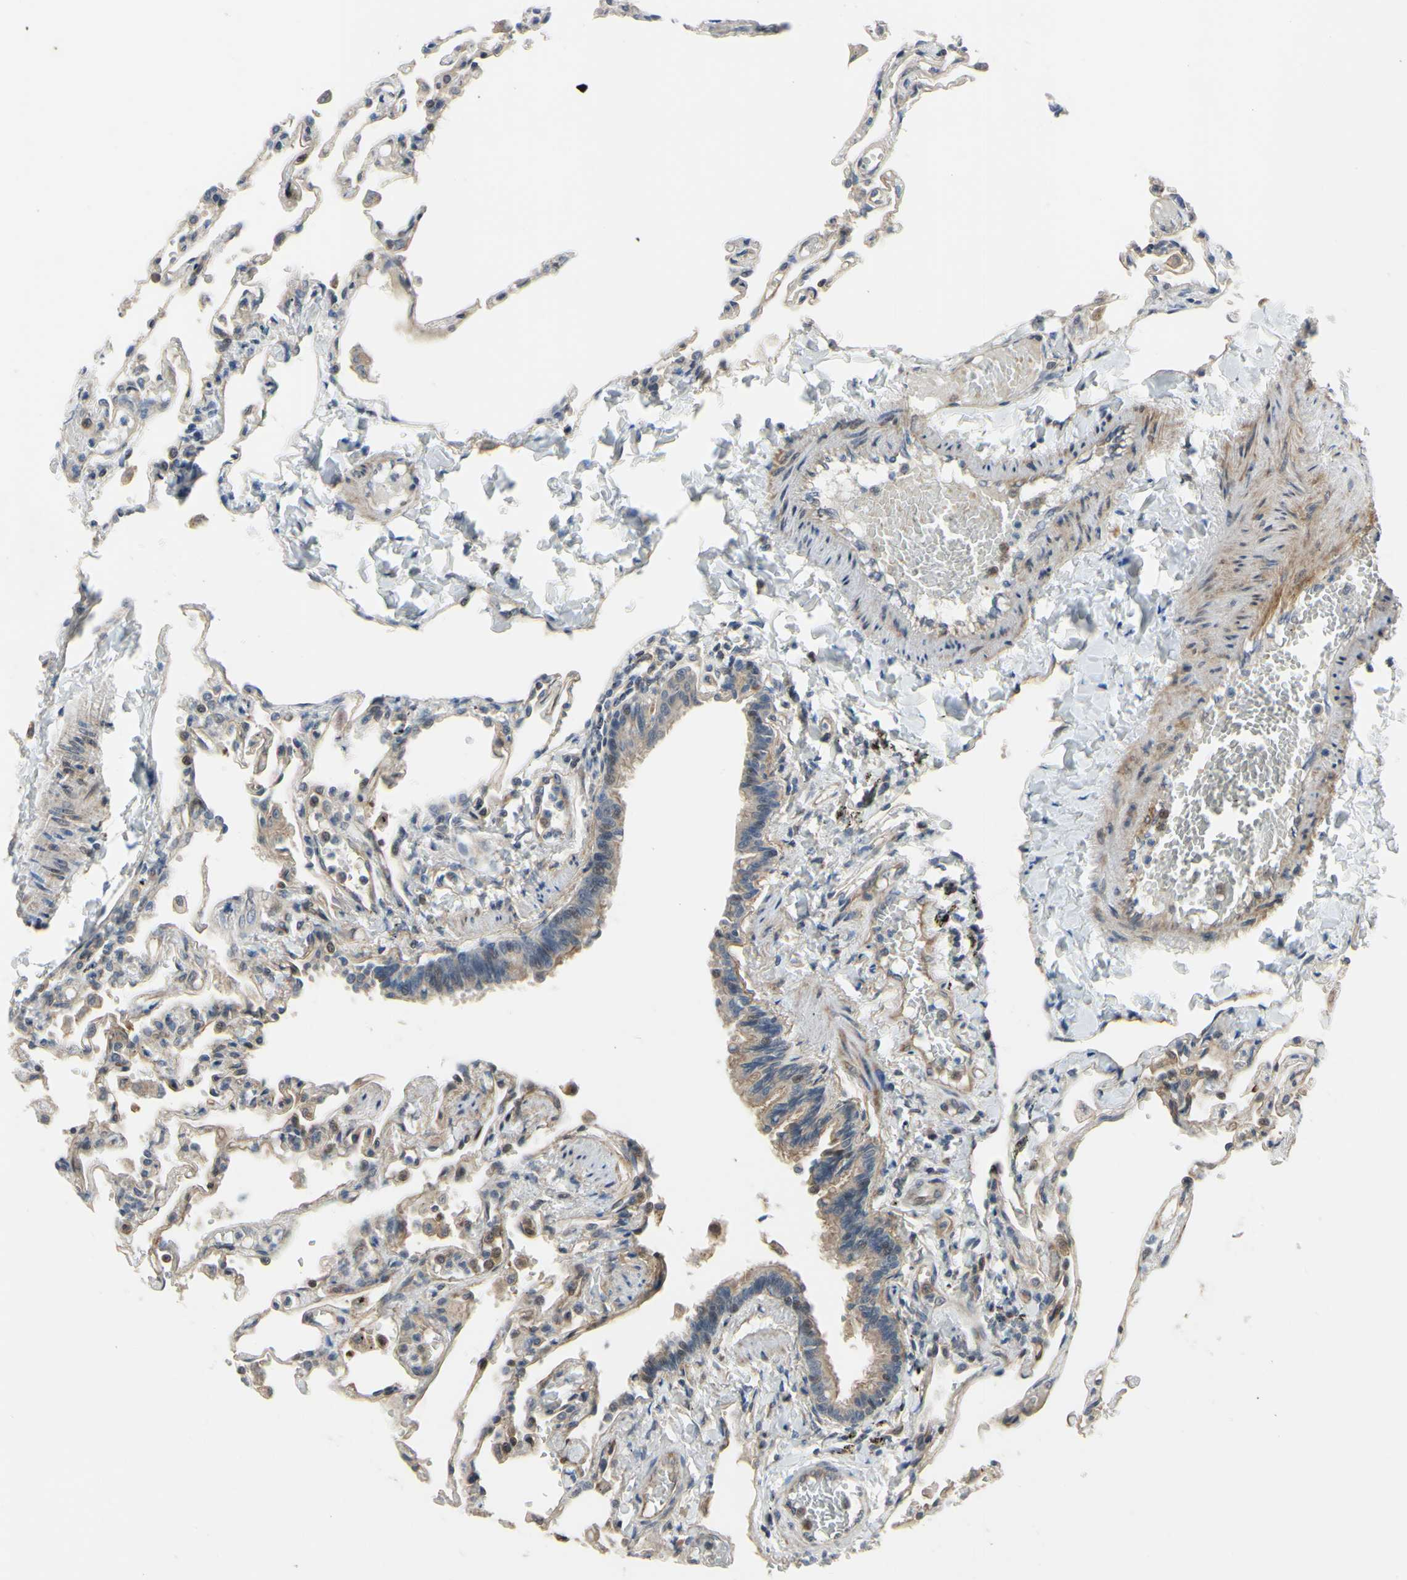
{"staining": {"intensity": "moderate", "quantity": ">75%", "location": "cytoplasmic/membranous,nuclear"}, "tissue": "lung", "cell_type": "Alveolar cells", "image_type": "normal", "snomed": [{"axis": "morphology", "description": "Normal tissue, NOS"}, {"axis": "topography", "description": "Lung"}], "caption": "An IHC image of normal tissue is shown. Protein staining in brown shows moderate cytoplasmic/membranous,nuclear positivity in lung within alveolar cells. (DAB (3,3'-diaminobenzidine) IHC, brown staining for protein, blue staining for nuclei).", "gene": "COMMD9", "patient": {"sex": "male", "age": 21}}